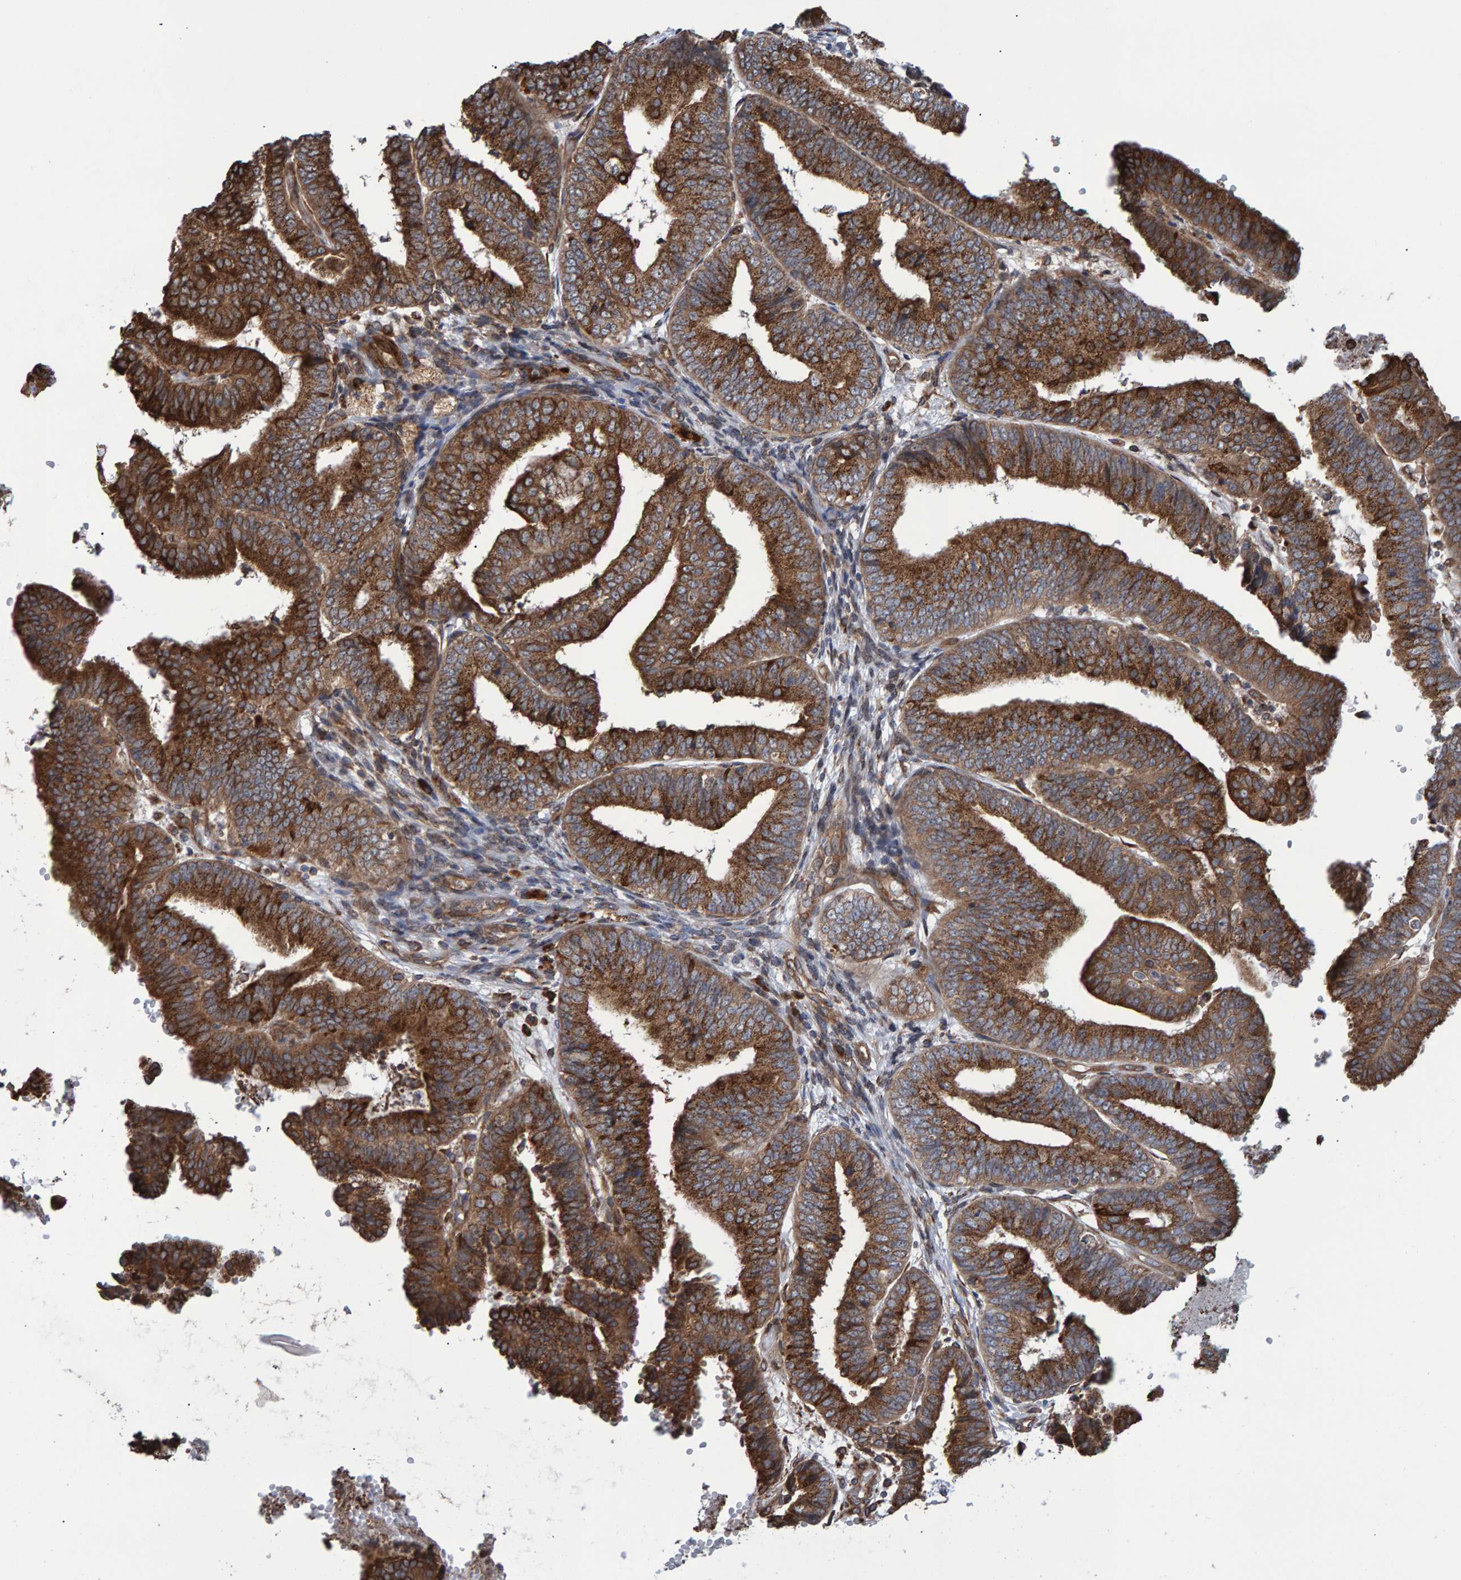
{"staining": {"intensity": "strong", "quantity": ">75%", "location": "cytoplasmic/membranous"}, "tissue": "endometrial cancer", "cell_type": "Tumor cells", "image_type": "cancer", "snomed": [{"axis": "morphology", "description": "Adenocarcinoma, NOS"}, {"axis": "topography", "description": "Endometrium"}], "caption": "The histopathology image shows a brown stain indicating the presence of a protein in the cytoplasmic/membranous of tumor cells in endometrial cancer.", "gene": "FAM117A", "patient": {"sex": "female", "age": 63}}